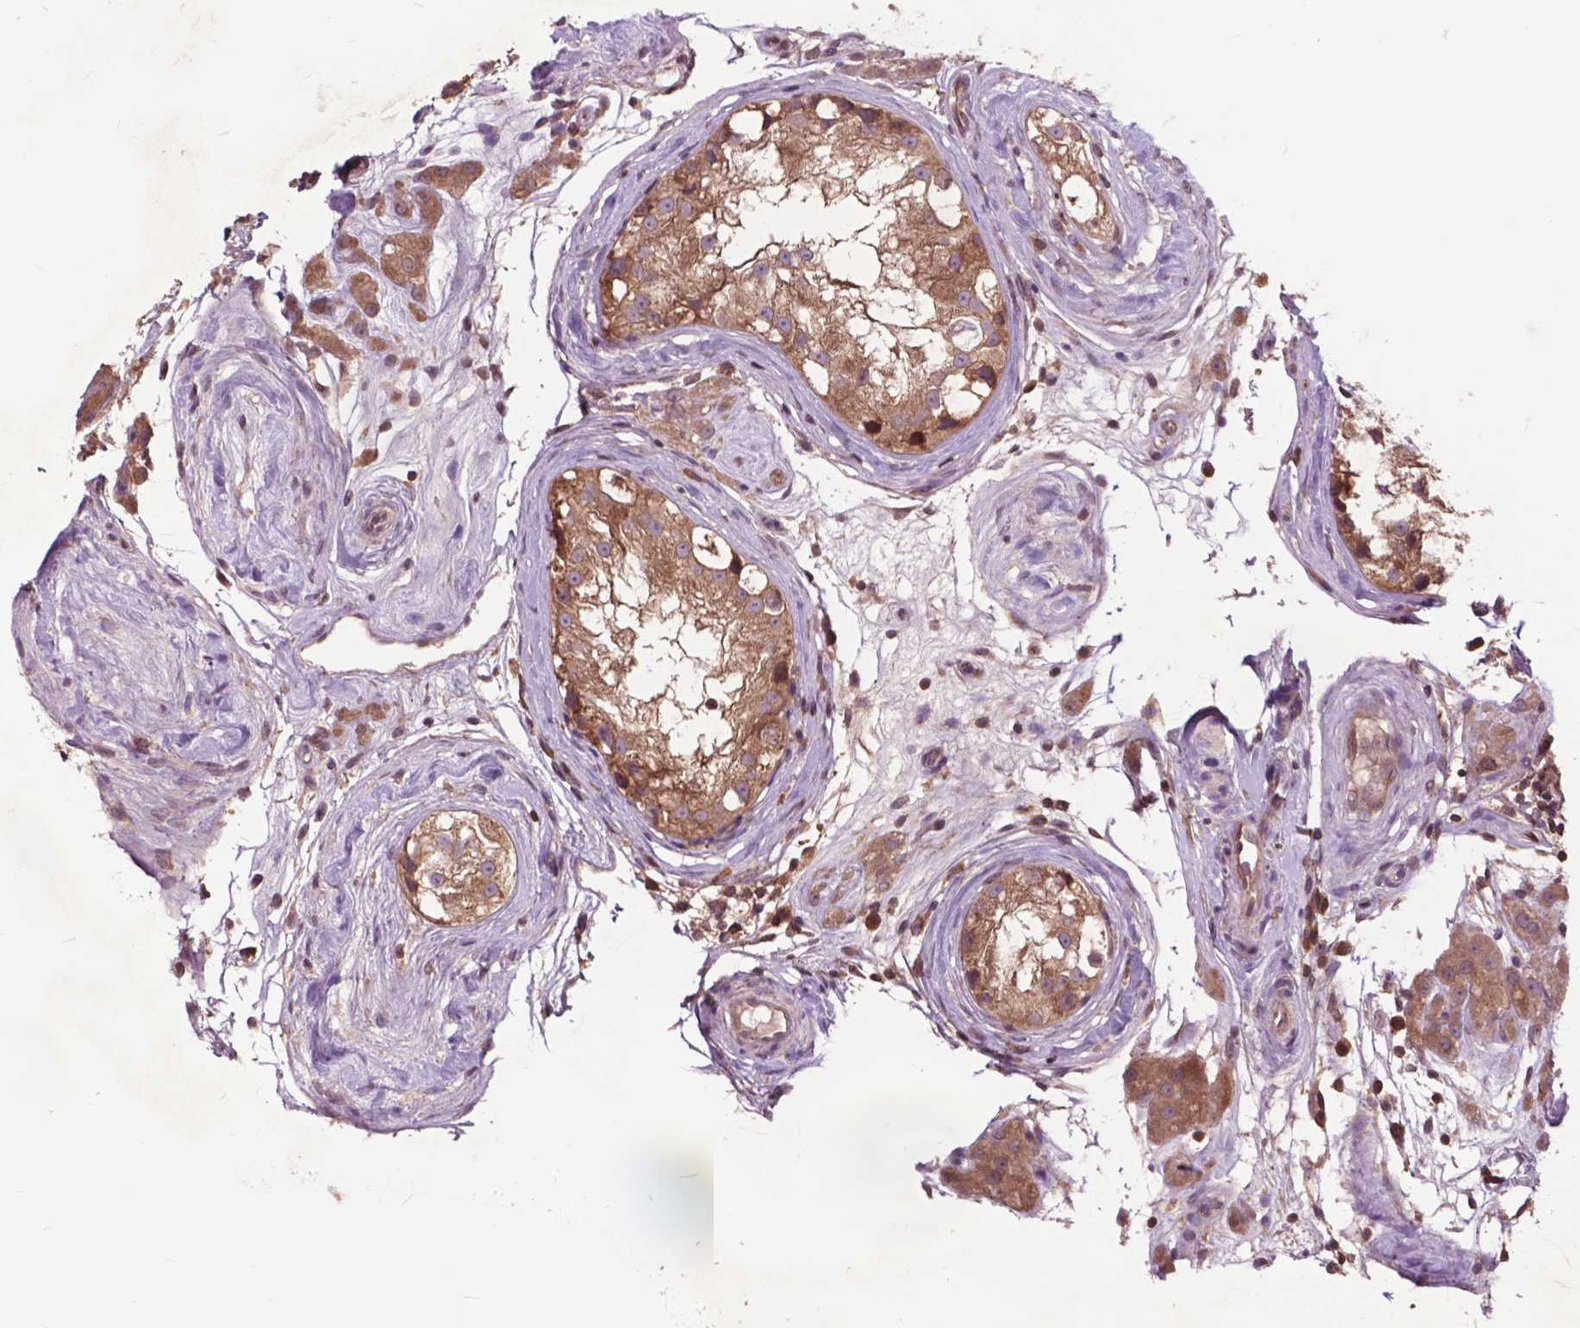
{"staining": {"intensity": "moderate", "quantity": ">75%", "location": "cytoplasmic/membranous"}, "tissue": "testis cancer", "cell_type": "Tumor cells", "image_type": "cancer", "snomed": [{"axis": "morphology", "description": "Seminoma, NOS"}, {"axis": "topography", "description": "Testis"}], "caption": "Immunohistochemical staining of seminoma (testis) shows medium levels of moderate cytoplasmic/membranous positivity in approximately >75% of tumor cells. (Stains: DAB in brown, nuclei in blue, Microscopy: brightfield microscopy at high magnification).", "gene": "ARAF", "patient": {"sex": "male", "age": 34}}